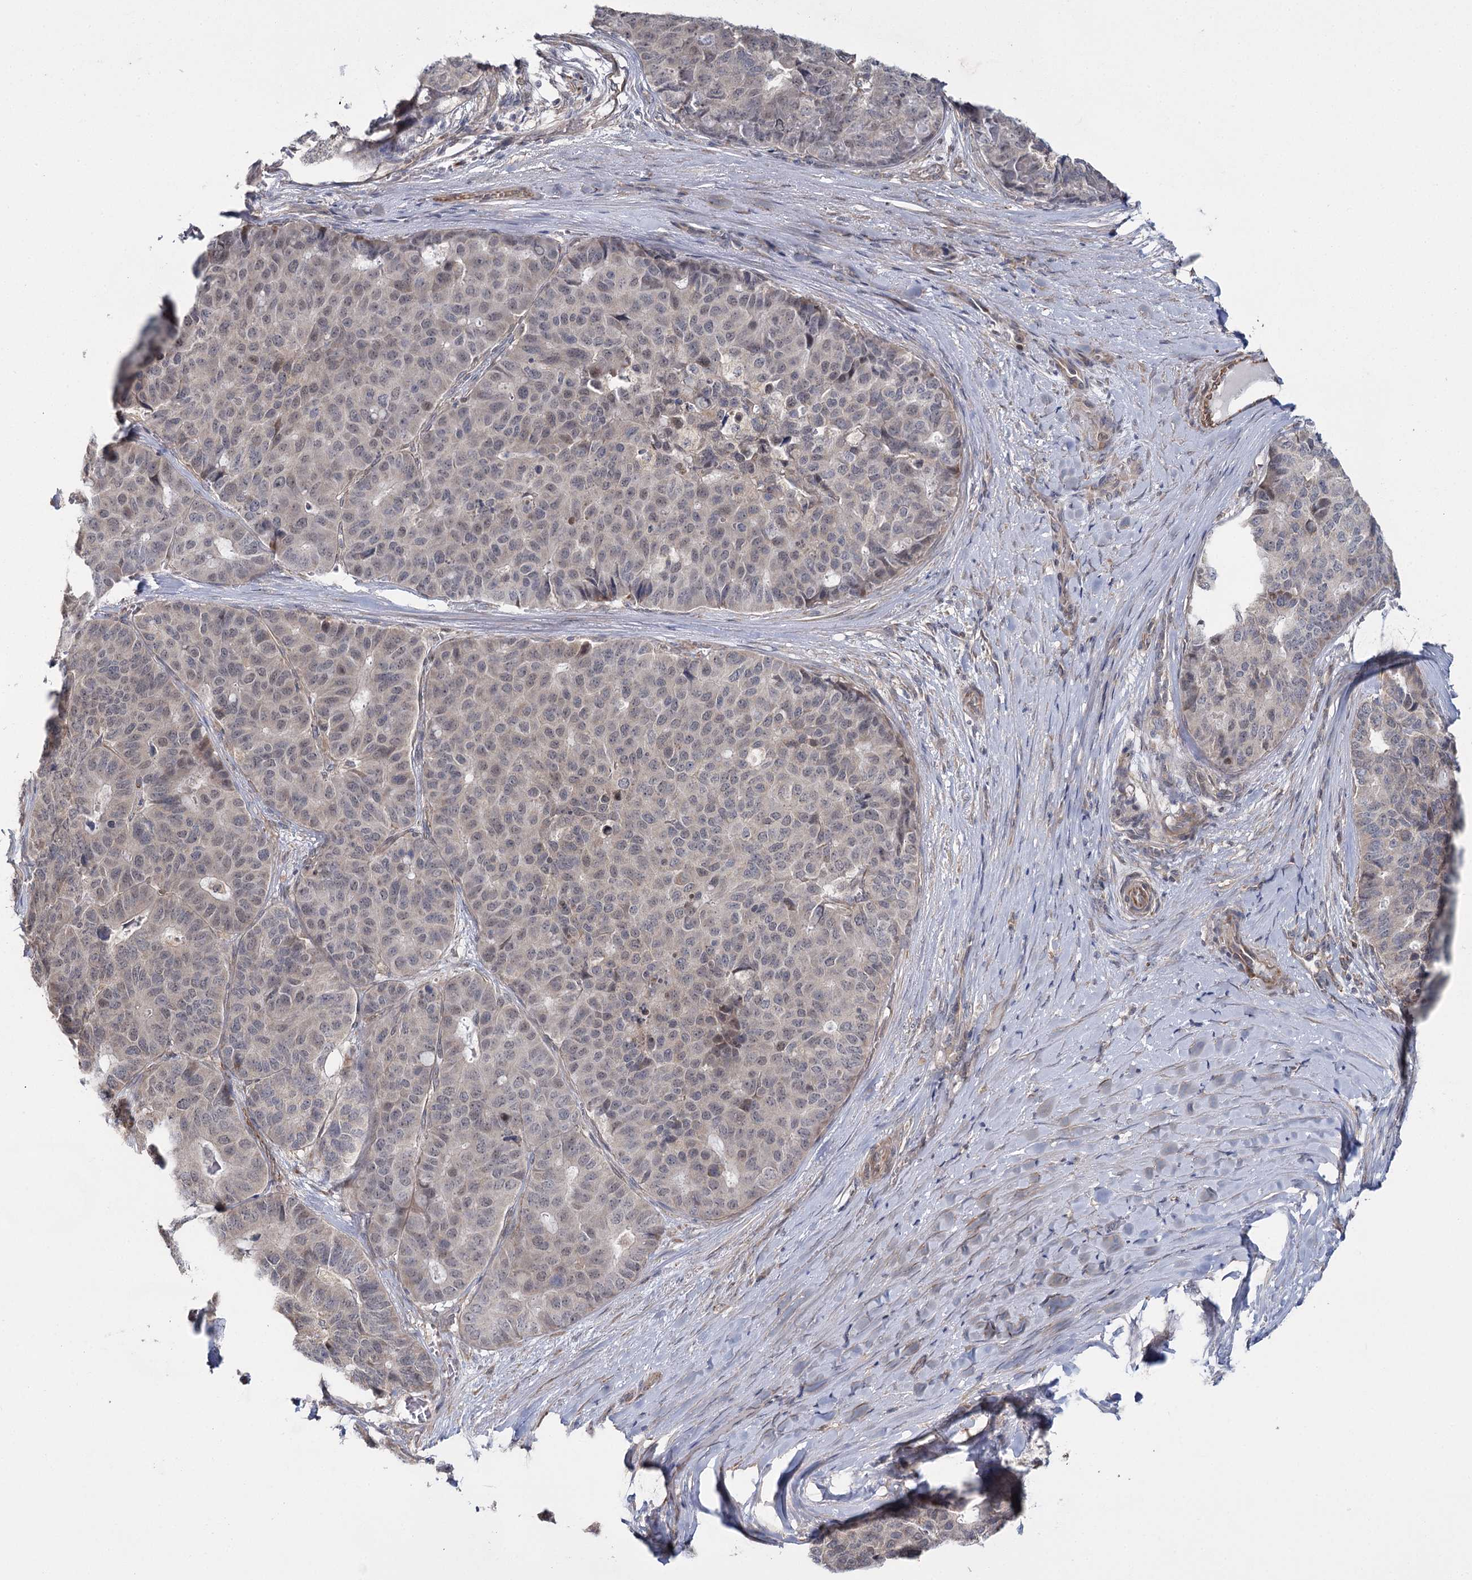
{"staining": {"intensity": "negative", "quantity": "none", "location": "none"}, "tissue": "pancreatic cancer", "cell_type": "Tumor cells", "image_type": "cancer", "snomed": [{"axis": "morphology", "description": "Adenocarcinoma, NOS"}, {"axis": "topography", "description": "Pancreas"}], "caption": "Immunohistochemistry (IHC) image of neoplastic tissue: human adenocarcinoma (pancreatic) stained with DAB displays no significant protein expression in tumor cells.", "gene": "TBC1D9B", "patient": {"sex": "male", "age": 50}}